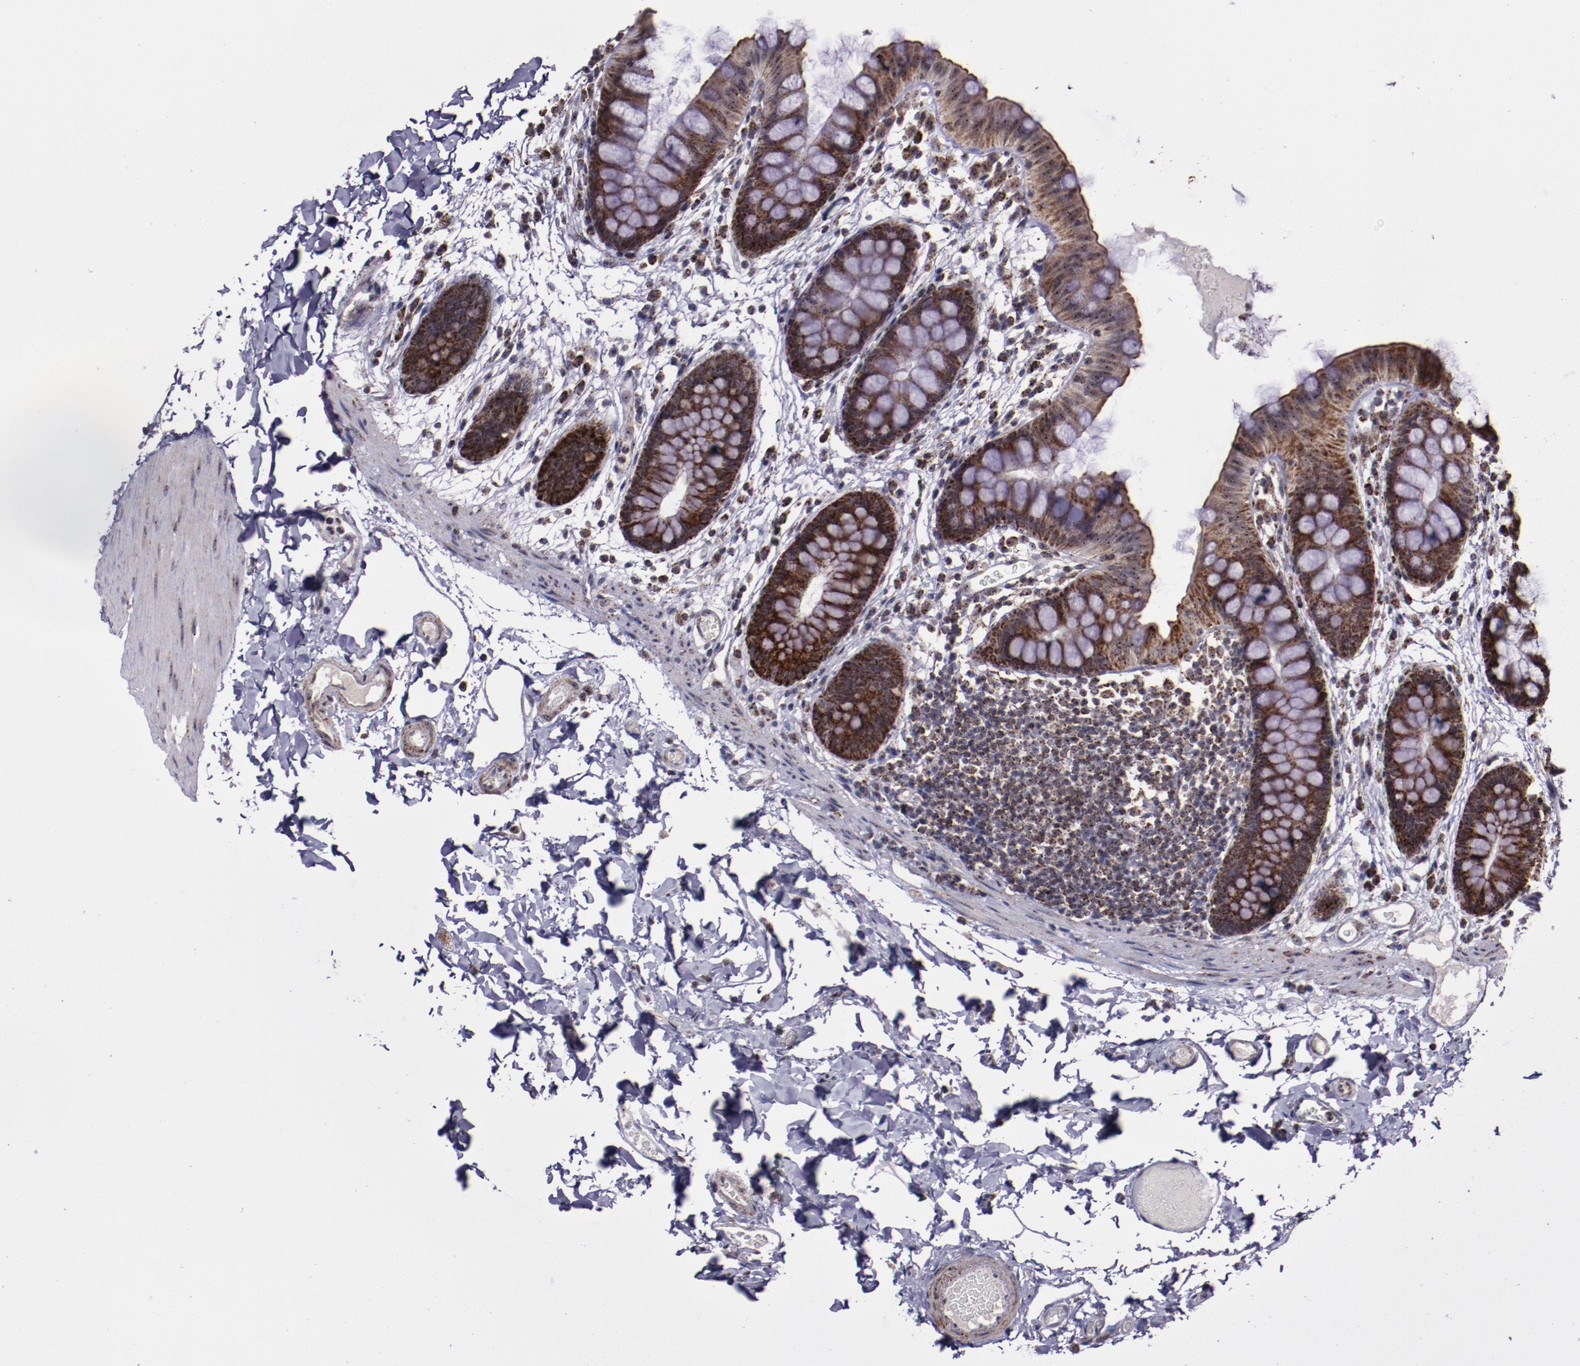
{"staining": {"intensity": "weak", "quantity": "25%-75%", "location": "cytoplasmic/membranous"}, "tissue": "colon", "cell_type": "Endothelial cells", "image_type": "normal", "snomed": [{"axis": "morphology", "description": "Normal tissue, NOS"}, {"axis": "topography", "description": "Smooth muscle"}, {"axis": "topography", "description": "Colon"}], "caption": "Protein expression analysis of normal colon exhibits weak cytoplasmic/membranous staining in approximately 25%-75% of endothelial cells.", "gene": "LONP1", "patient": {"sex": "male", "age": 67}}